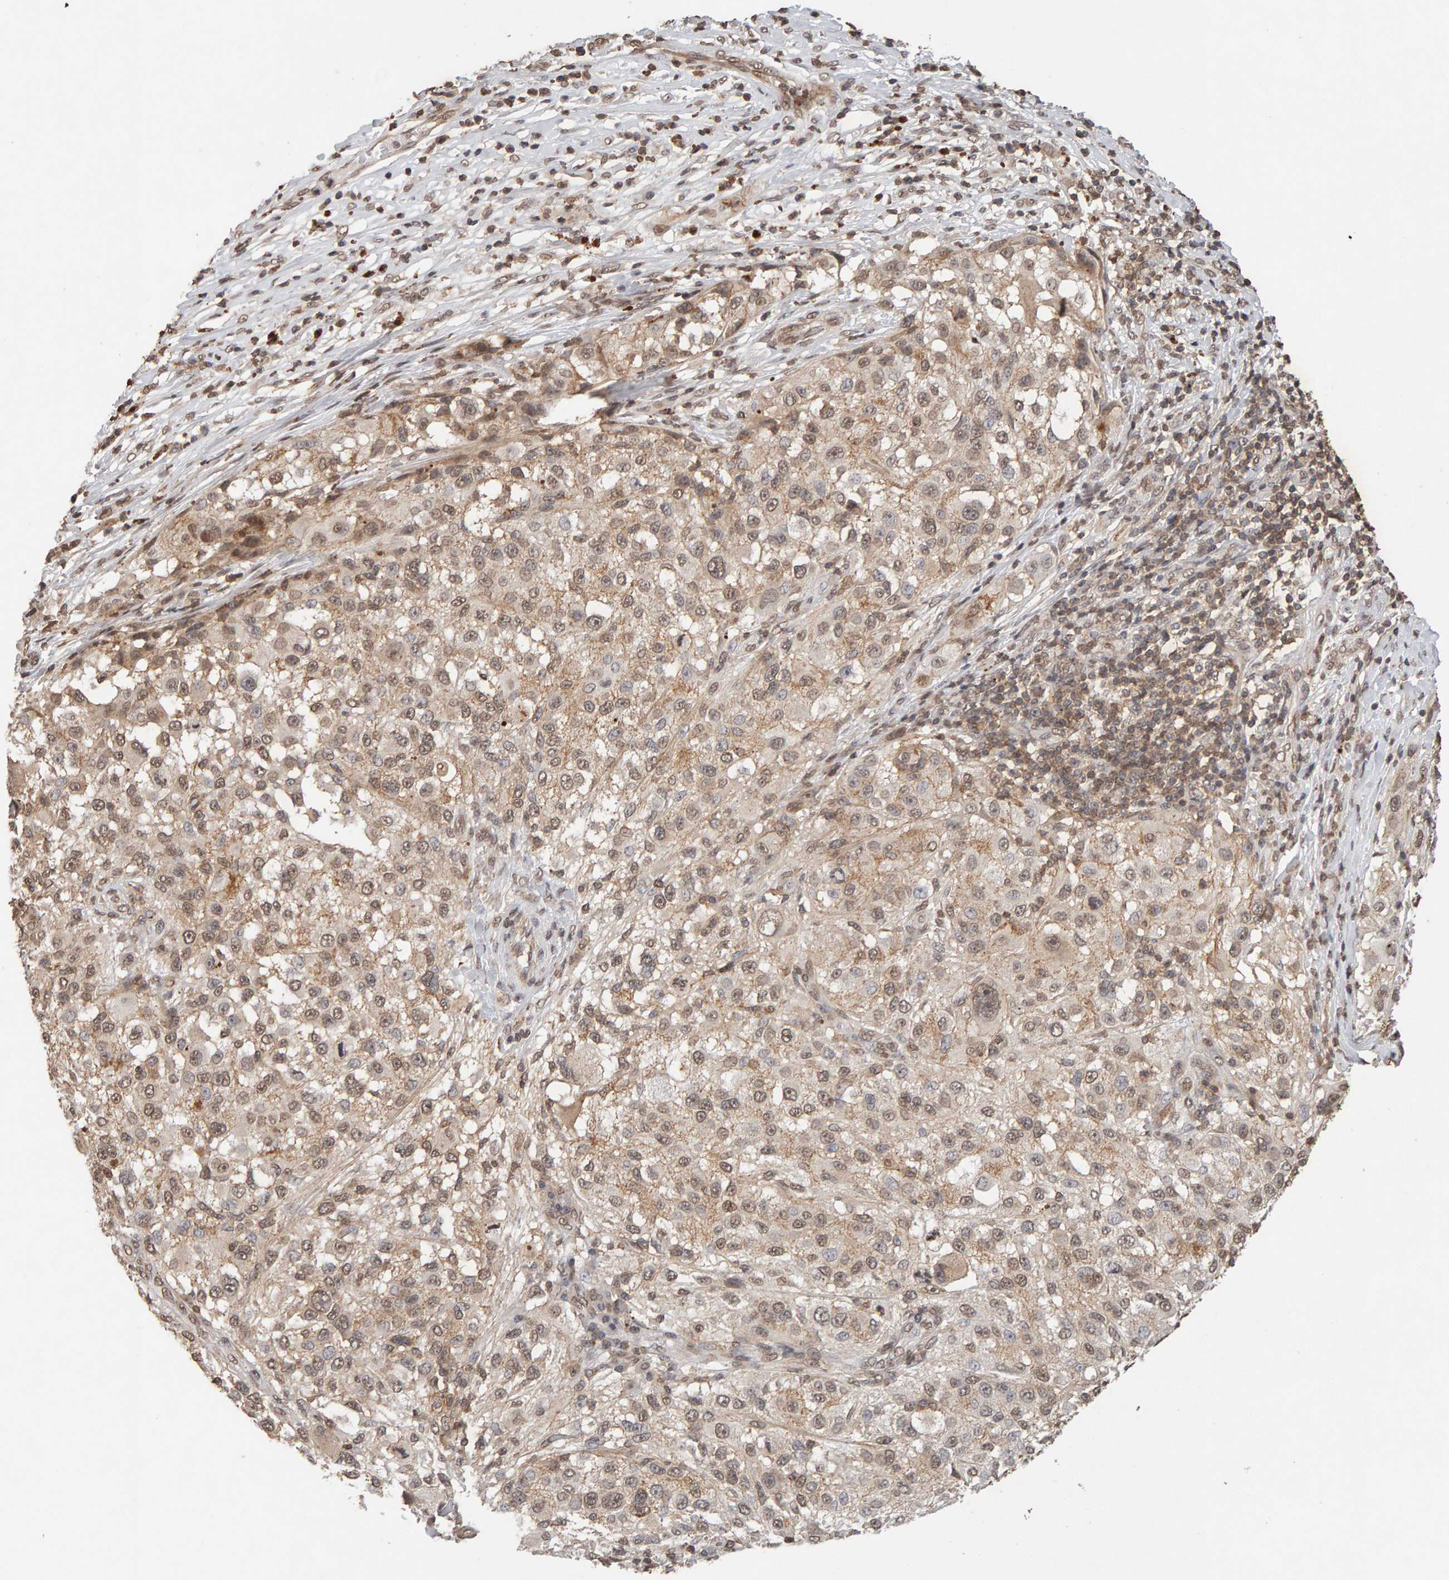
{"staining": {"intensity": "weak", "quantity": ">75%", "location": "cytoplasmic/membranous,nuclear"}, "tissue": "melanoma", "cell_type": "Tumor cells", "image_type": "cancer", "snomed": [{"axis": "morphology", "description": "Necrosis, NOS"}, {"axis": "morphology", "description": "Malignant melanoma, NOS"}, {"axis": "topography", "description": "Skin"}], "caption": "Protein analysis of melanoma tissue exhibits weak cytoplasmic/membranous and nuclear positivity in about >75% of tumor cells. (DAB (3,3'-diaminobenzidine) IHC, brown staining for protein, blue staining for nuclei).", "gene": "DNAJB5", "patient": {"sex": "female", "age": 87}}